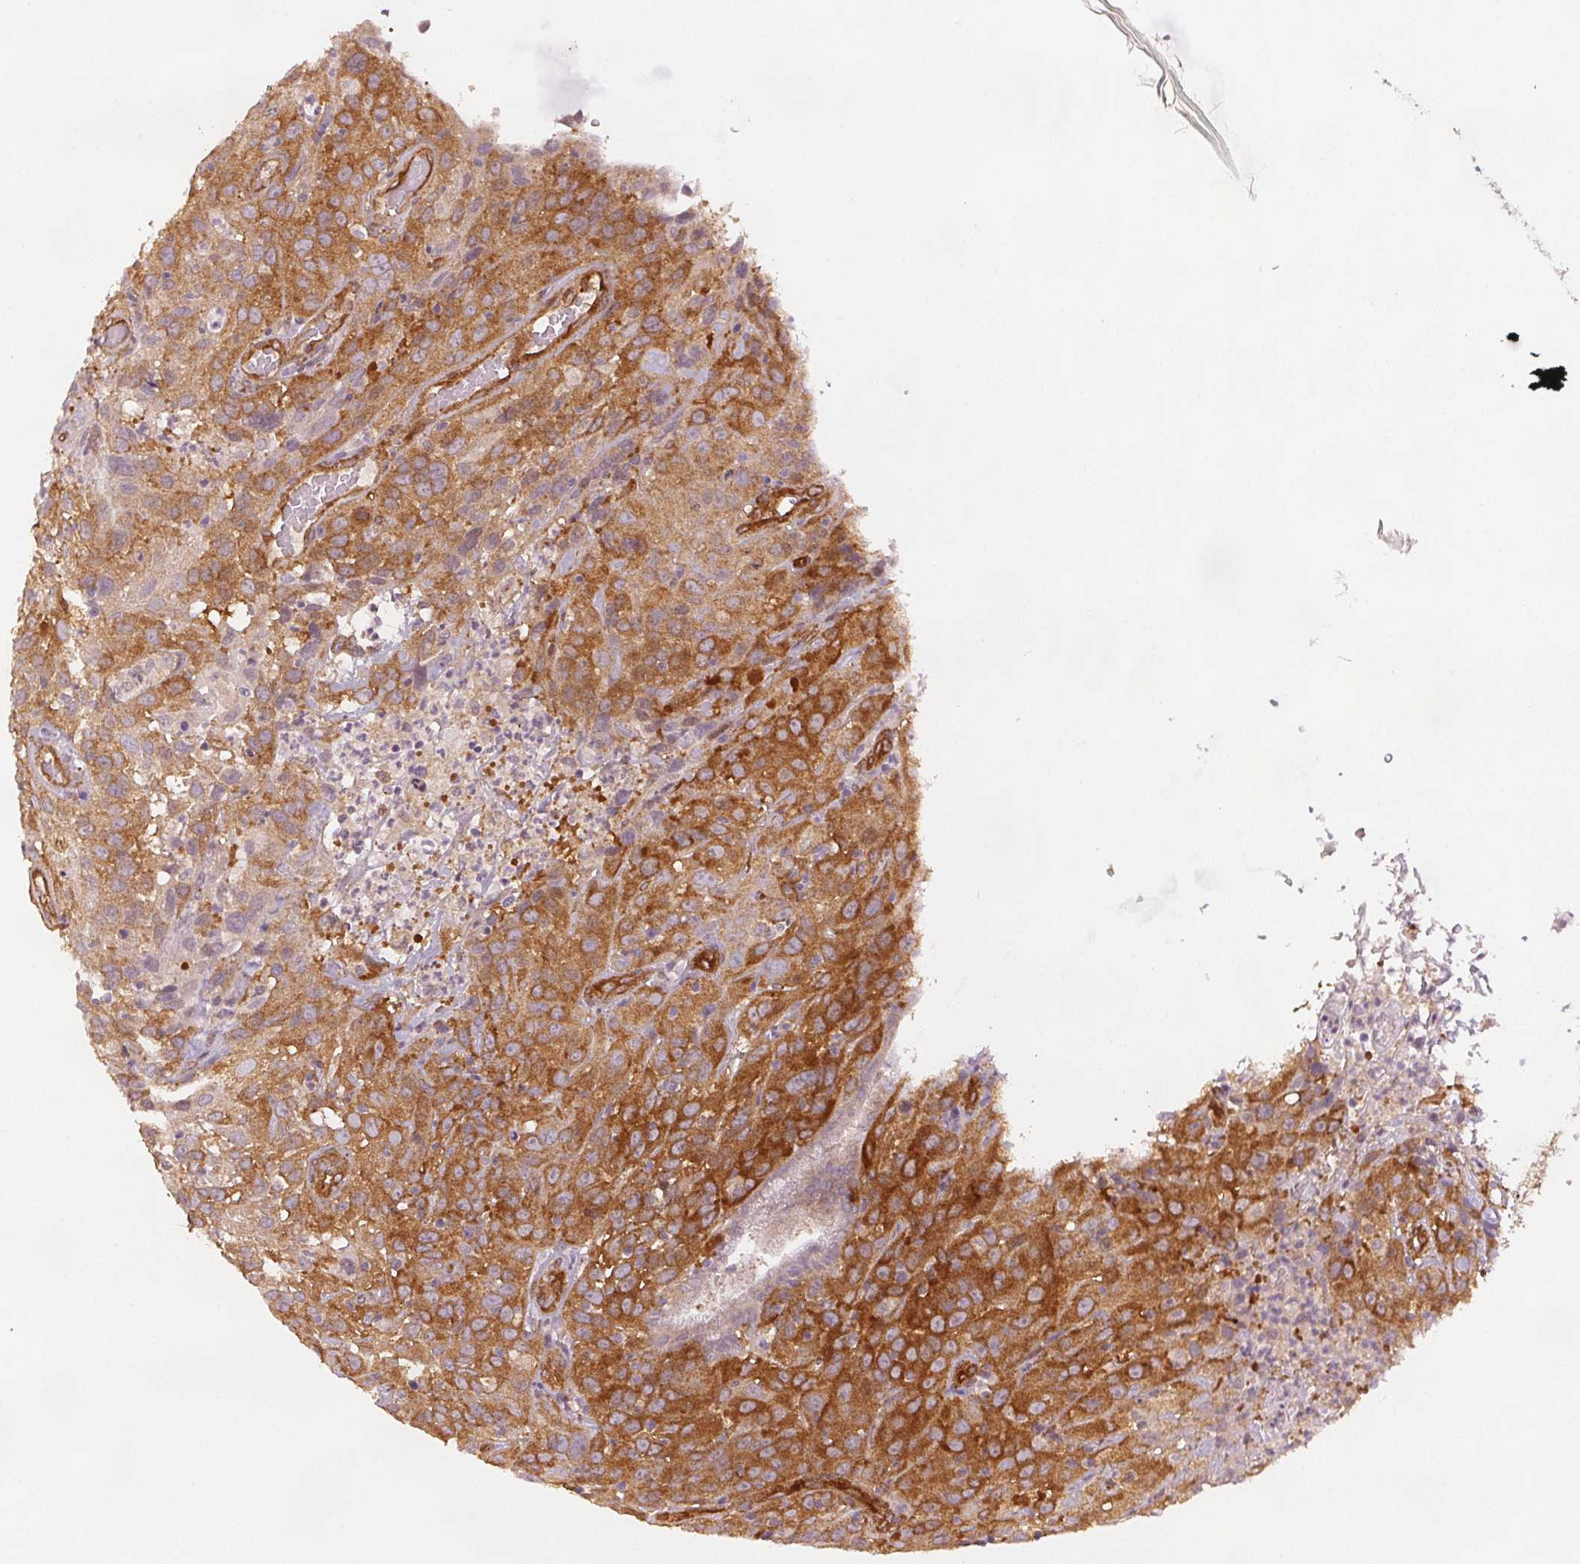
{"staining": {"intensity": "moderate", "quantity": ">75%", "location": "cytoplasmic/membranous"}, "tissue": "cervical cancer", "cell_type": "Tumor cells", "image_type": "cancer", "snomed": [{"axis": "morphology", "description": "Squamous cell carcinoma, NOS"}, {"axis": "topography", "description": "Cervix"}], "caption": "Tumor cells demonstrate medium levels of moderate cytoplasmic/membranous staining in about >75% of cells in squamous cell carcinoma (cervical).", "gene": "DIAPH2", "patient": {"sex": "female", "age": 32}}